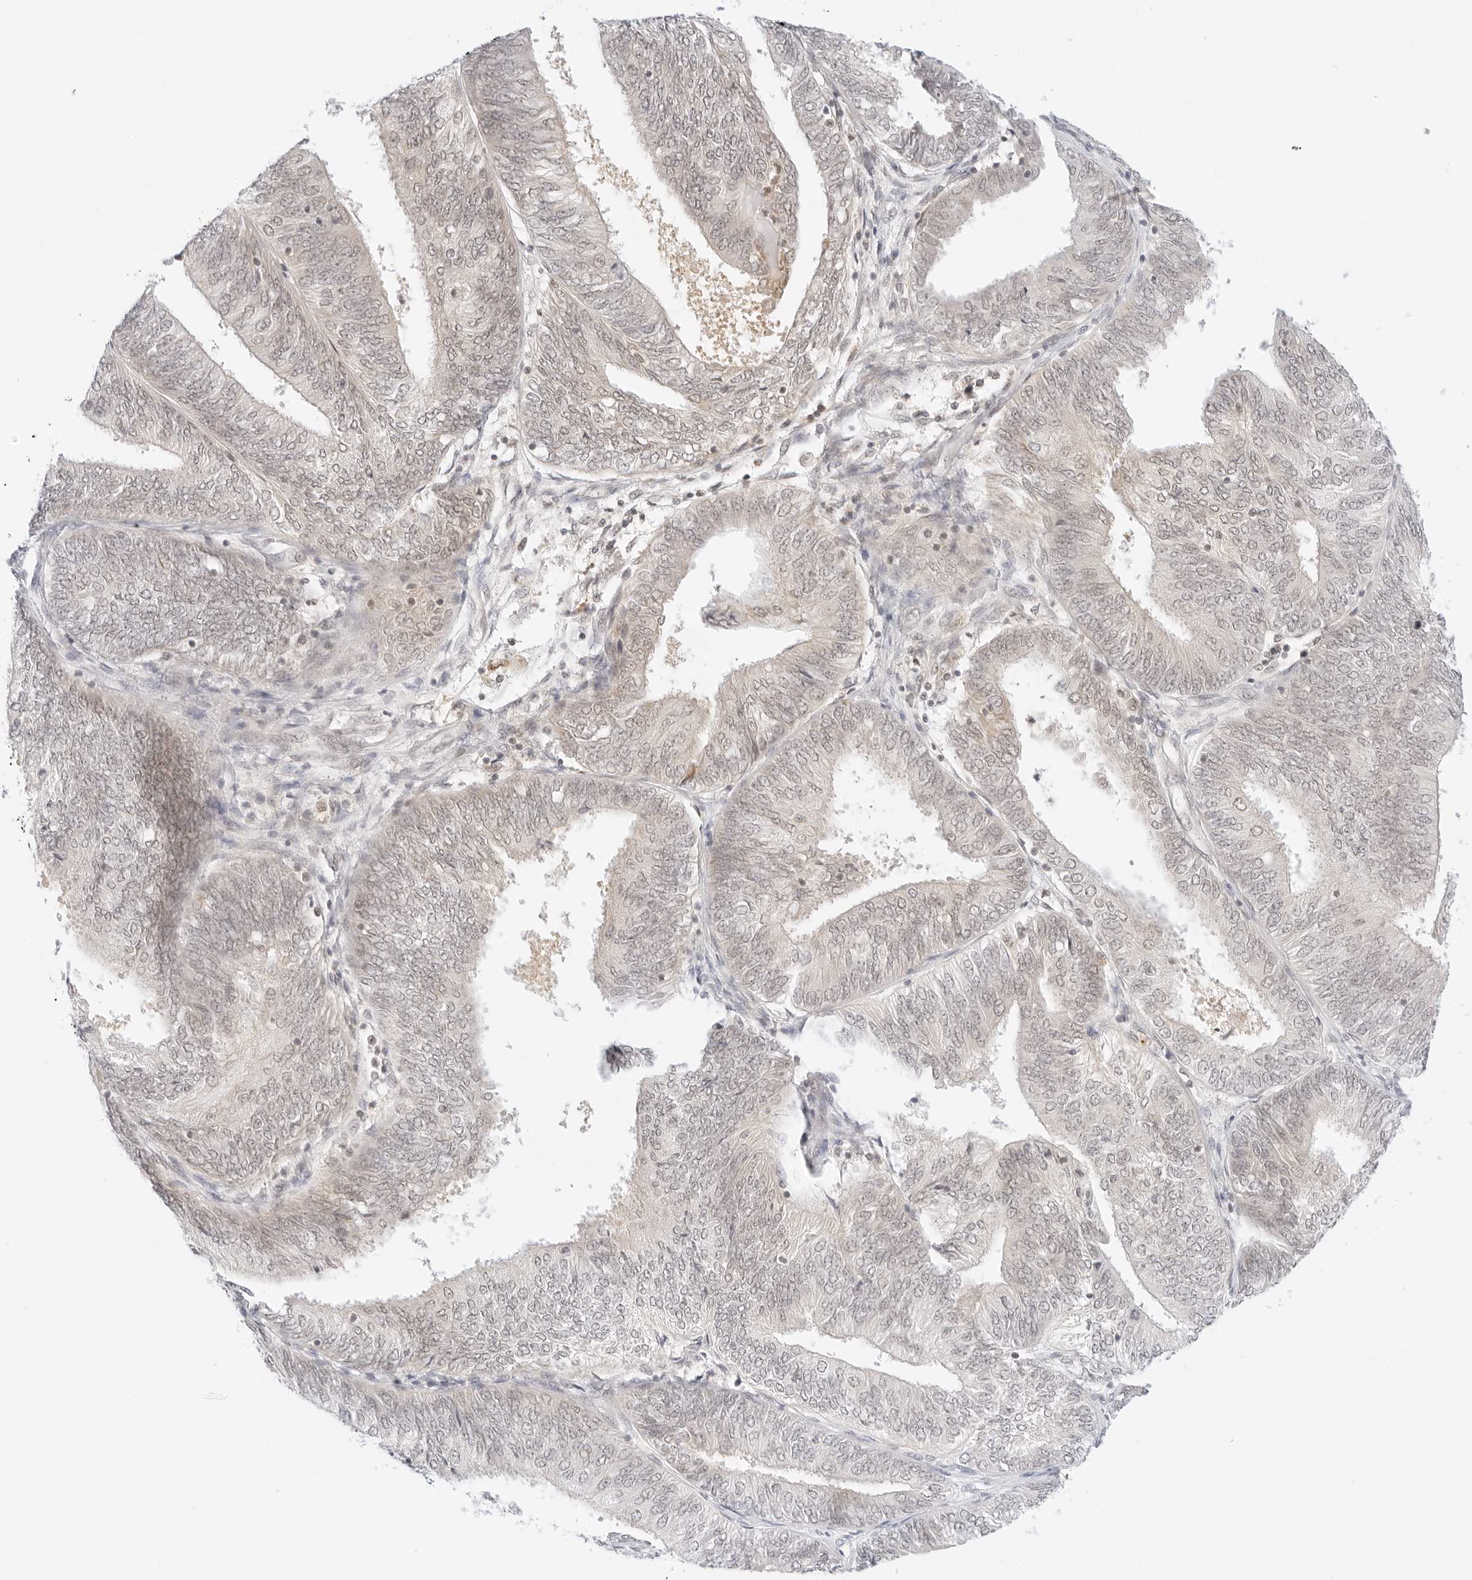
{"staining": {"intensity": "negative", "quantity": "none", "location": "none"}, "tissue": "endometrial cancer", "cell_type": "Tumor cells", "image_type": "cancer", "snomed": [{"axis": "morphology", "description": "Adenocarcinoma, NOS"}, {"axis": "topography", "description": "Endometrium"}], "caption": "The image demonstrates no staining of tumor cells in adenocarcinoma (endometrial).", "gene": "POLR3C", "patient": {"sex": "female", "age": 58}}